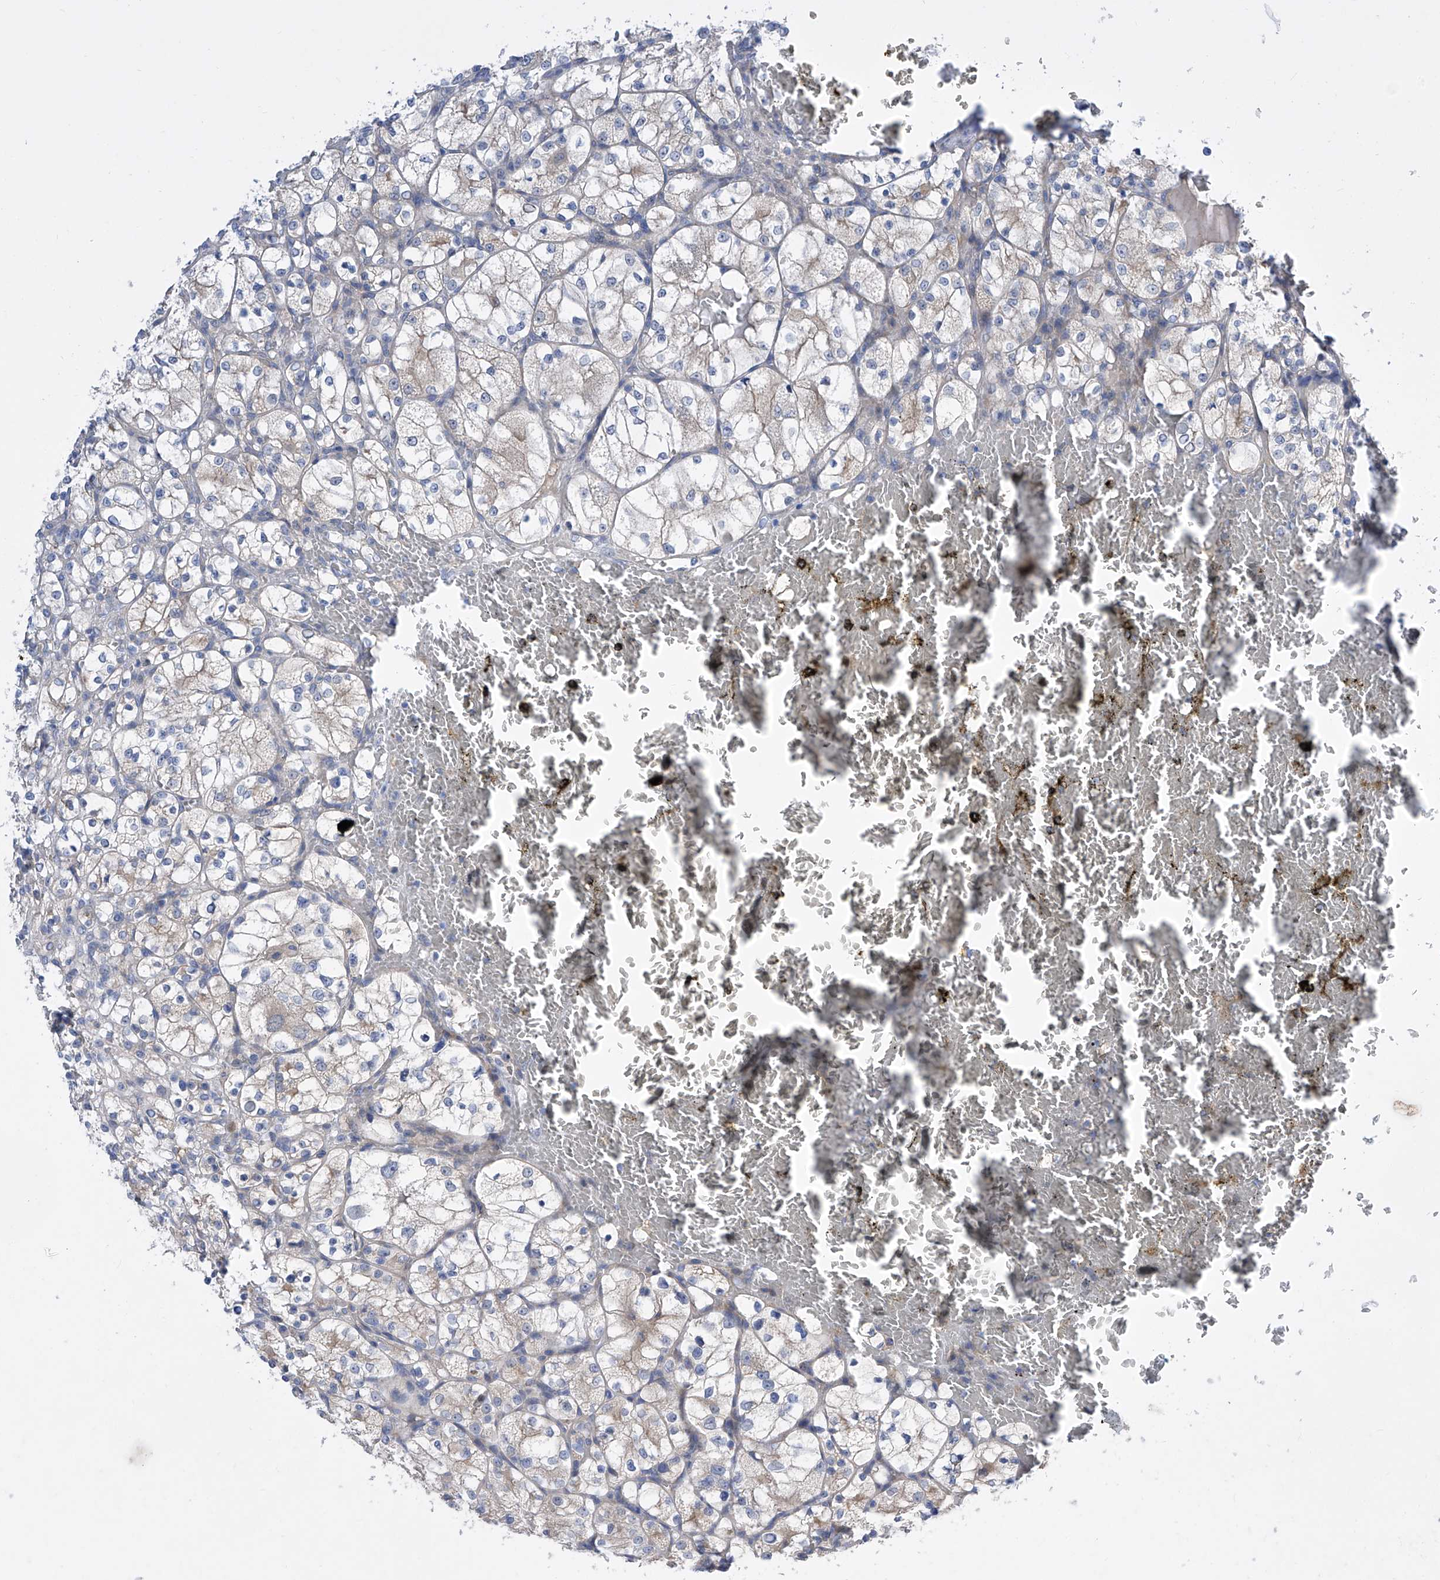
{"staining": {"intensity": "weak", "quantity": "<25%", "location": "cytoplasmic/membranous"}, "tissue": "renal cancer", "cell_type": "Tumor cells", "image_type": "cancer", "snomed": [{"axis": "morphology", "description": "Adenocarcinoma, NOS"}, {"axis": "topography", "description": "Kidney"}], "caption": "Immunohistochemical staining of human renal adenocarcinoma reveals no significant positivity in tumor cells.", "gene": "SRBD1", "patient": {"sex": "female", "age": 69}}